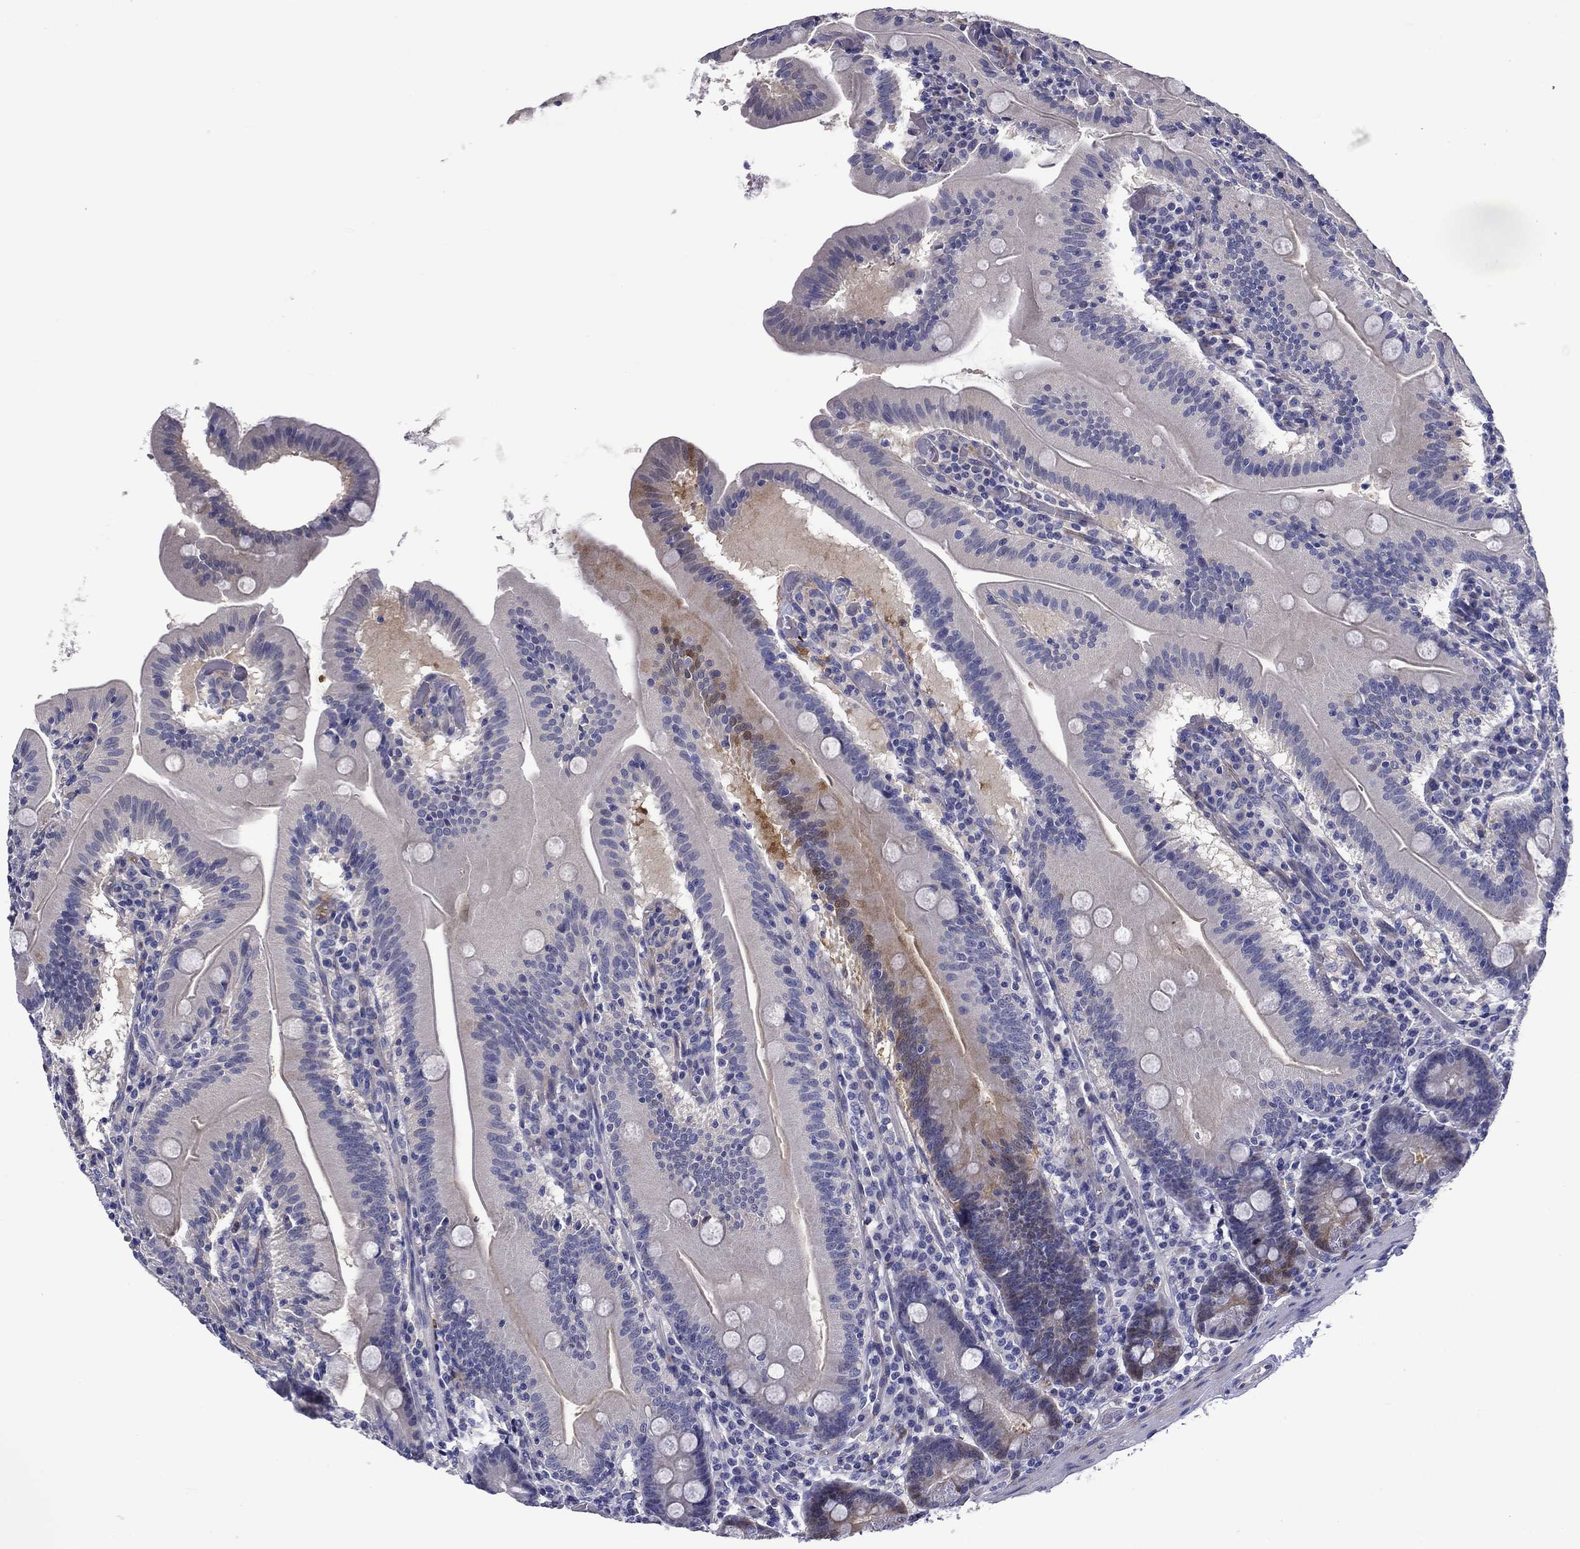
{"staining": {"intensity": "negative", "quantity": "none", "location": "none"}, "tissue": "small intestine", "cell_type": "Glandular cells", "image_type": "normal", "snomed": [{"axis": "morphology", "description": "Normal tissue, NOS"}, {"axis": "topography", "description": "Small intestine"}], "caption": "Histopathology image shows no protein positivity in glandular cells of unremarkable small intestine. The staining is performed using DAB (3,3'-diaminobenzidine) brown chromogen with nuclei counter-stained in using hematoxylin.", "gene": "CNDP1", "patient": {"sex": "male", "age": 37}}